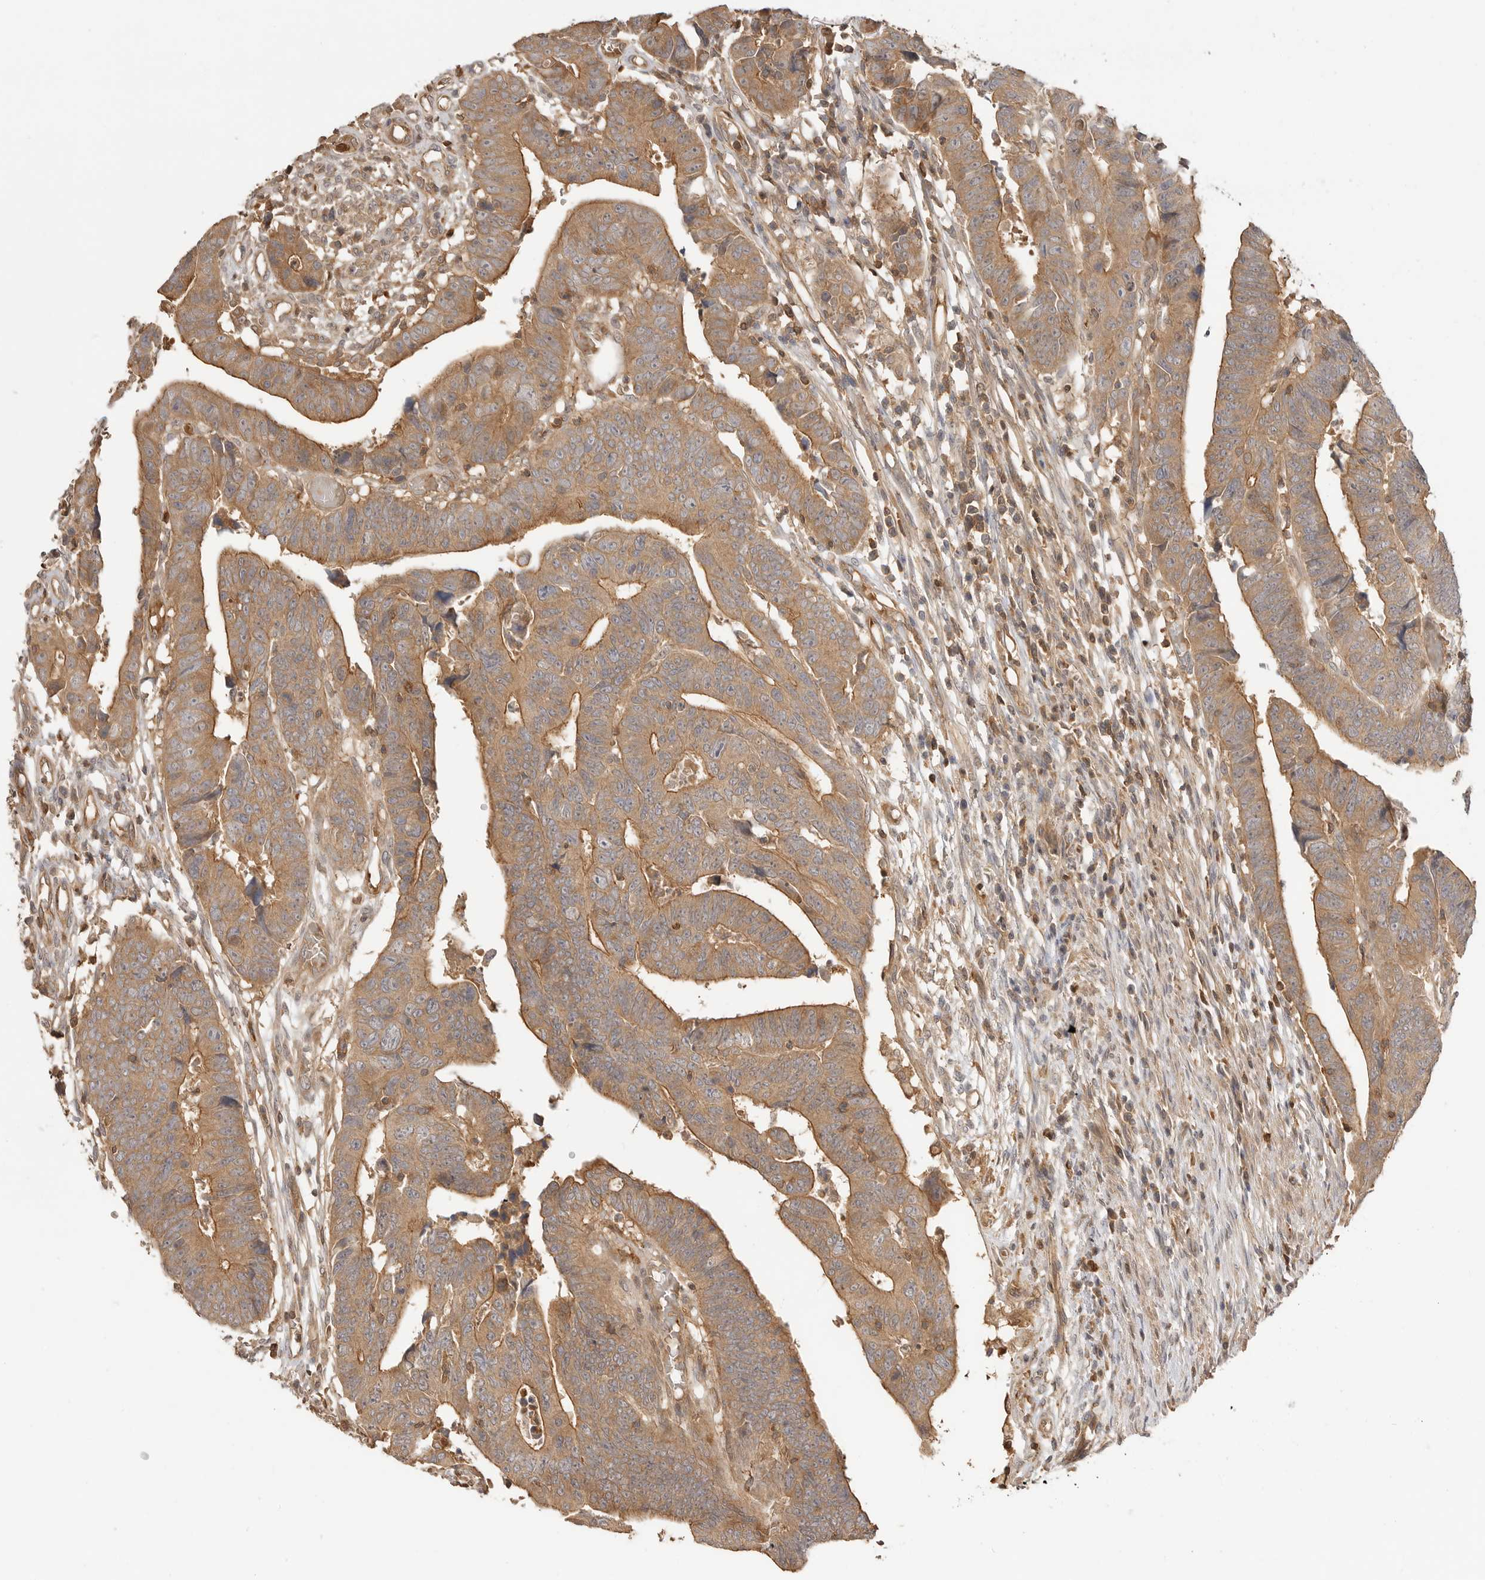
{"staining": {"intensity": "moderate", "quantity": ">75%", "location": "cytoplasmic/membranous"}, "tissue": "colorectal cancer", "cell_type": "Tumor cells", "image_type": "cancer", "snomed": [{"axis": "morphology", "description": "Adenocarcinoma, NOS"}, {"axis": "topography", "description": "Rectum"}], "caption": "Tumor cells demonstrate moderate cytoplasmic/membranous expression in approximately >75% of cells in colorectal cancer.", "gene": "CLDN12", "patient": {"sex": "female", "age": 65}}